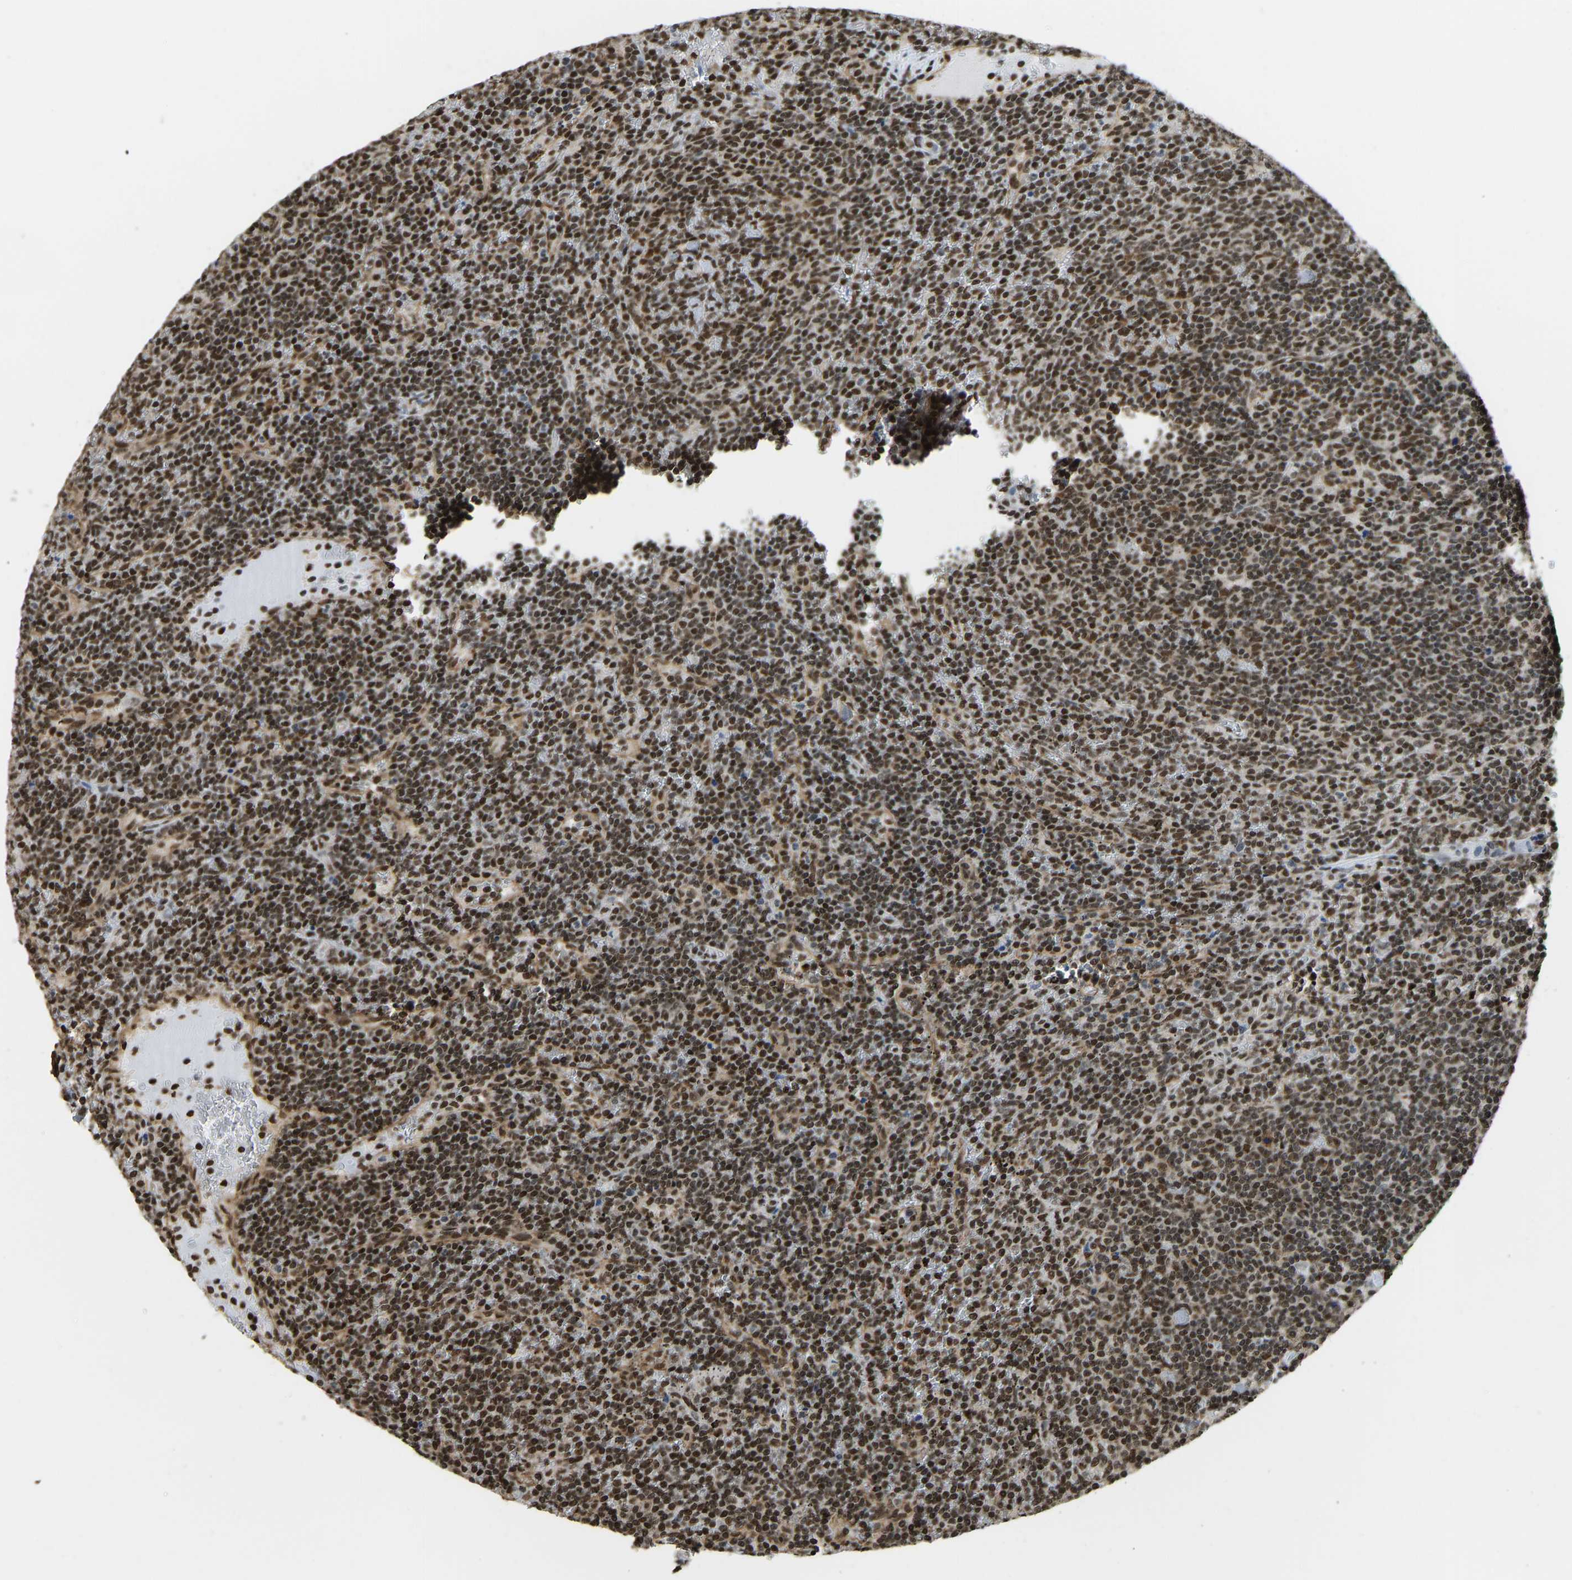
{"staining": {"intensity": "strong", "quantity": ">75%", "location": "nuclear"}, "tissue": "lymphoma", "cell_type": "Tumor cells", "image_type": "cancer", "snomed": [{"axis": "morphology", "description": "Malignant lymphoma, non-Hodgkin's type, Low grade"}, {"axis": "topography", "description": "Spleen"}], "caption": "A high-resolution image shows immunohistochemistry (IHC) staining of malignant lymphoma, non-Hodgkin's type (low-grade), which exhibits strong nuclear staining in about >75% of tumor cells.", "gene": "ZSCAN20", "patient": {"sex": "female", "age": 50}}